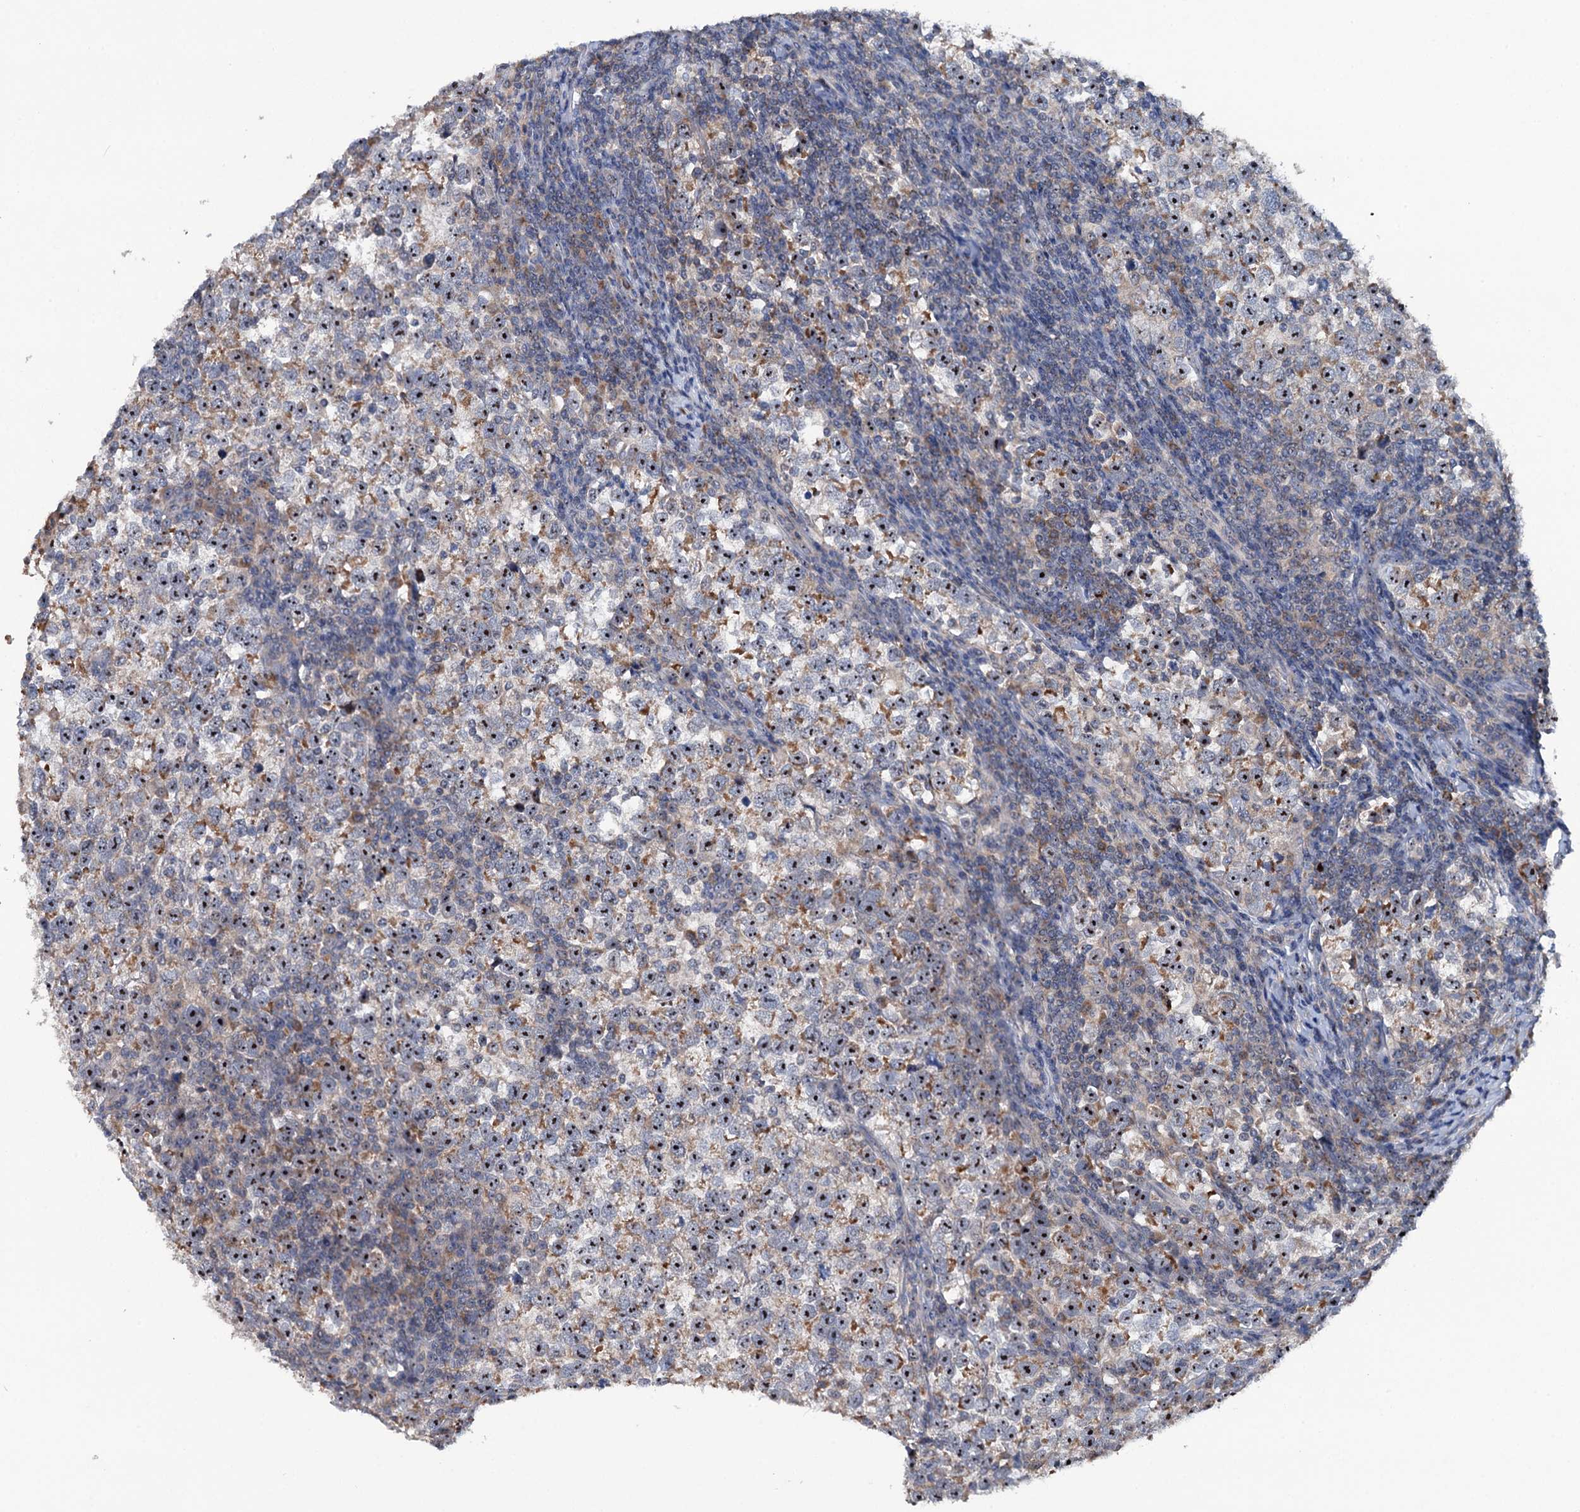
{"staining": {"intensity": "moderate", "quantity": "25%-75%", "location": "cytoplasmic/membranous,nuclear"}, "tissue": "testis cancer", "cell_type": "Tumor cells", "image_type": "cancer", "snomed": [{"axis": "morphology", "description": "Normal tissue, NOS"}, {"axis": "morphology", "description": "Seminoma, NOS"}, {"axis": "topography", "description": "Testis"}], "caption": "Seminoma (testis) stained with immunohistochemistry (IHC) exhibits moderate cytoplasmic/membranous and nuclear positivity in about 25%-75% of tumor cells. (DAB = brown stain, brightfield microscopy at high magnification).", "gene": "HTR3B", "patient": {"sex": "male", "age": 43}}